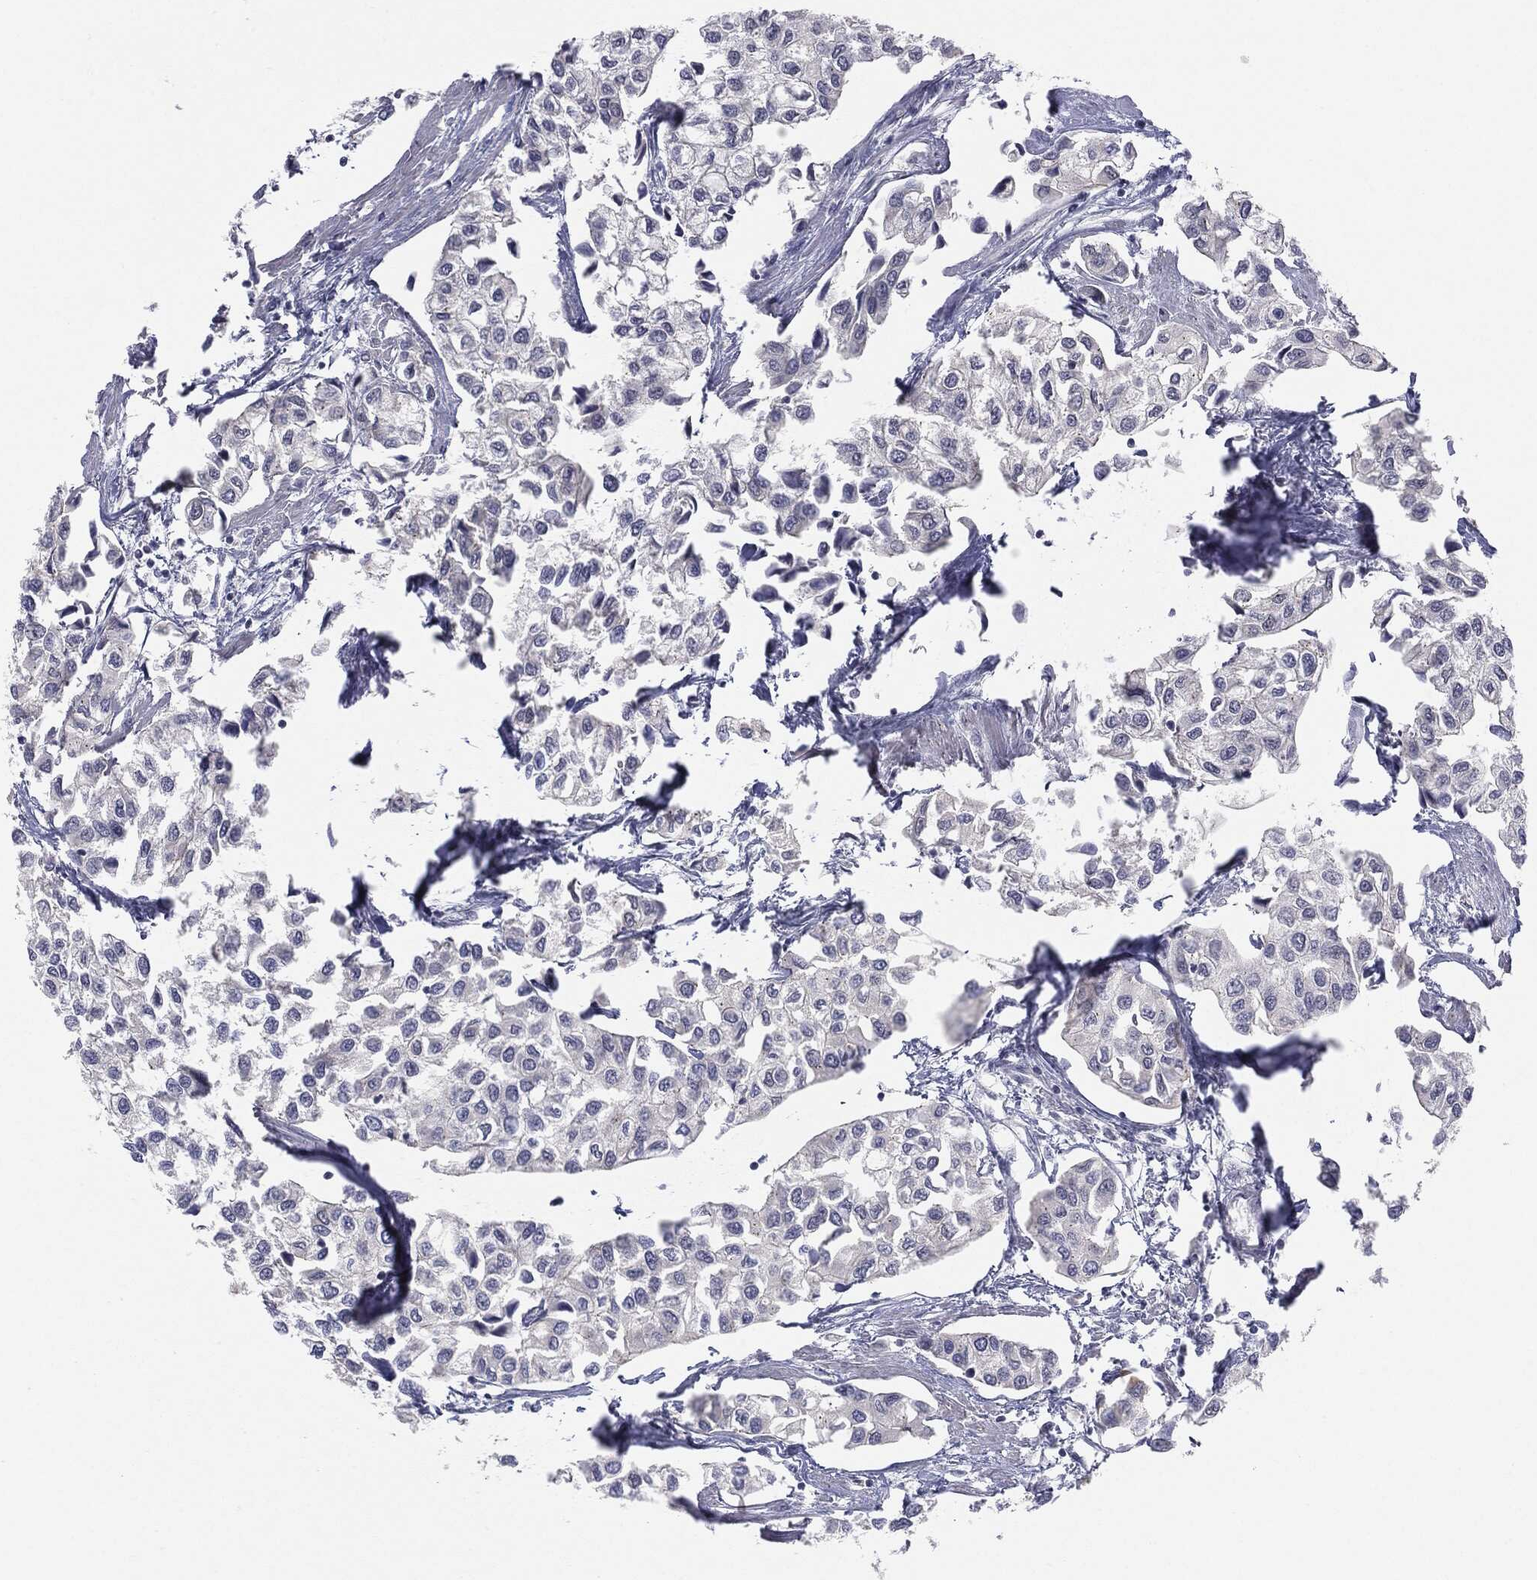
{"staining": {"intensity": "negative", "quantity": "none", "location": "none"}, "tissue": "urothelial cancer", "cell_type": "Tumor cells", "image_type": "cancer", "snomed": [{"axis": "morphology", "description": "Urothelial carcinoma, High grade"}, {"axis": "topography", "description": "Urinary bladder"}], "caption": "Immunohistochemistry (IHC) micrograph of urothelial cancer stained for a protein (brown), which demonstrates no expression in tumor cells.", "gene": "SLC5A5", "patient": {"sex": "male", "age": 73}}